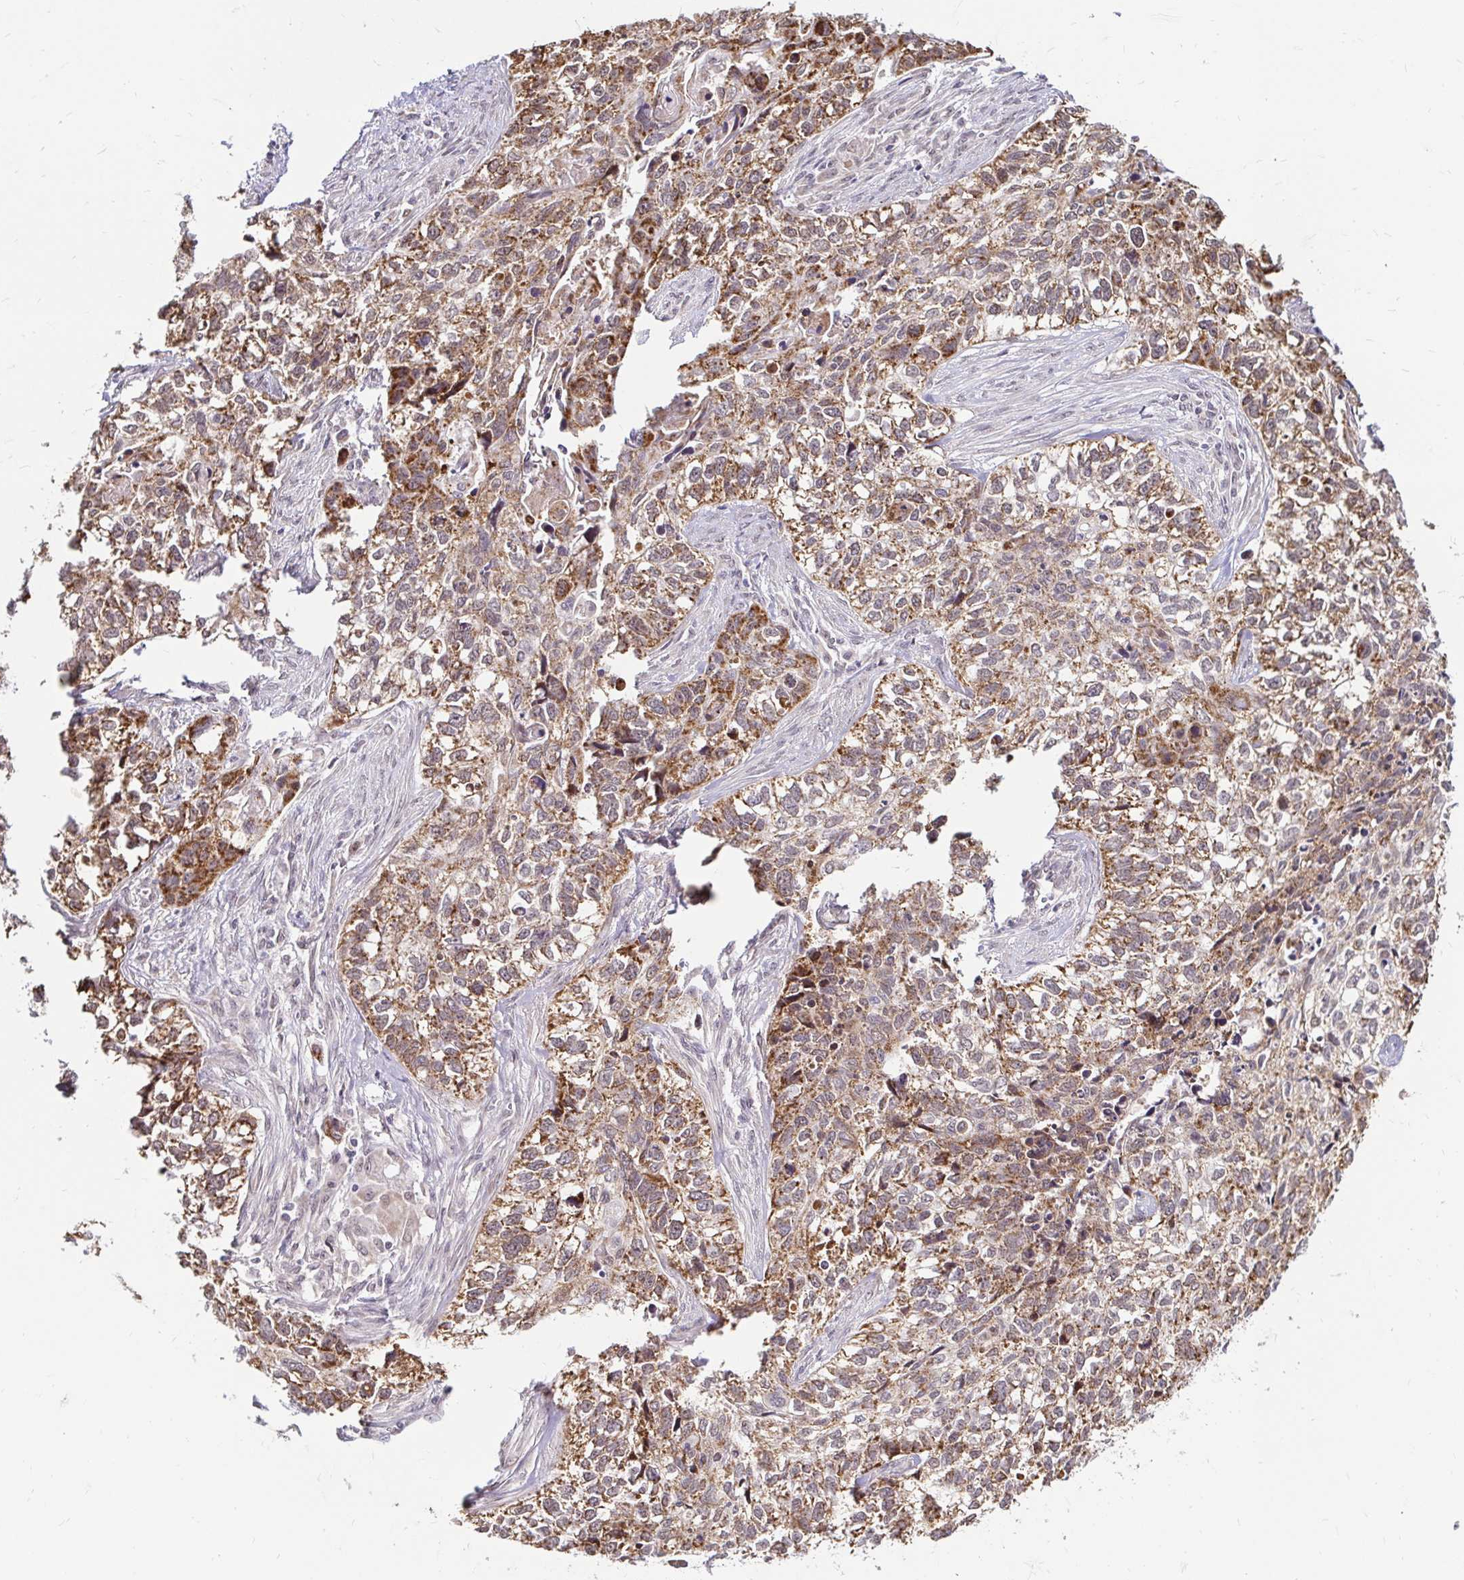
{"staining": {"intensity": "strong", "quantity": ">75%", "location": "cytoplasmic/membranous"}, "tissue": "lung cancer", "cell_type": "Tumor cells", "image_type": "cancer", "snomed": [{"axis": "morphology", "description": "Squamous cell carcinoma, NOS"}, {"axis": "topography", "description": "Lung"}], "caption": "Immunohistochemistry (DAB) staining of lung squamous cell carcinoma displays strong cytoplasmic/membranous protein expression in approximately >75% of tumor cells.", "gene": "TIMM50", "patient": {"sex": "male", "age": 74}}